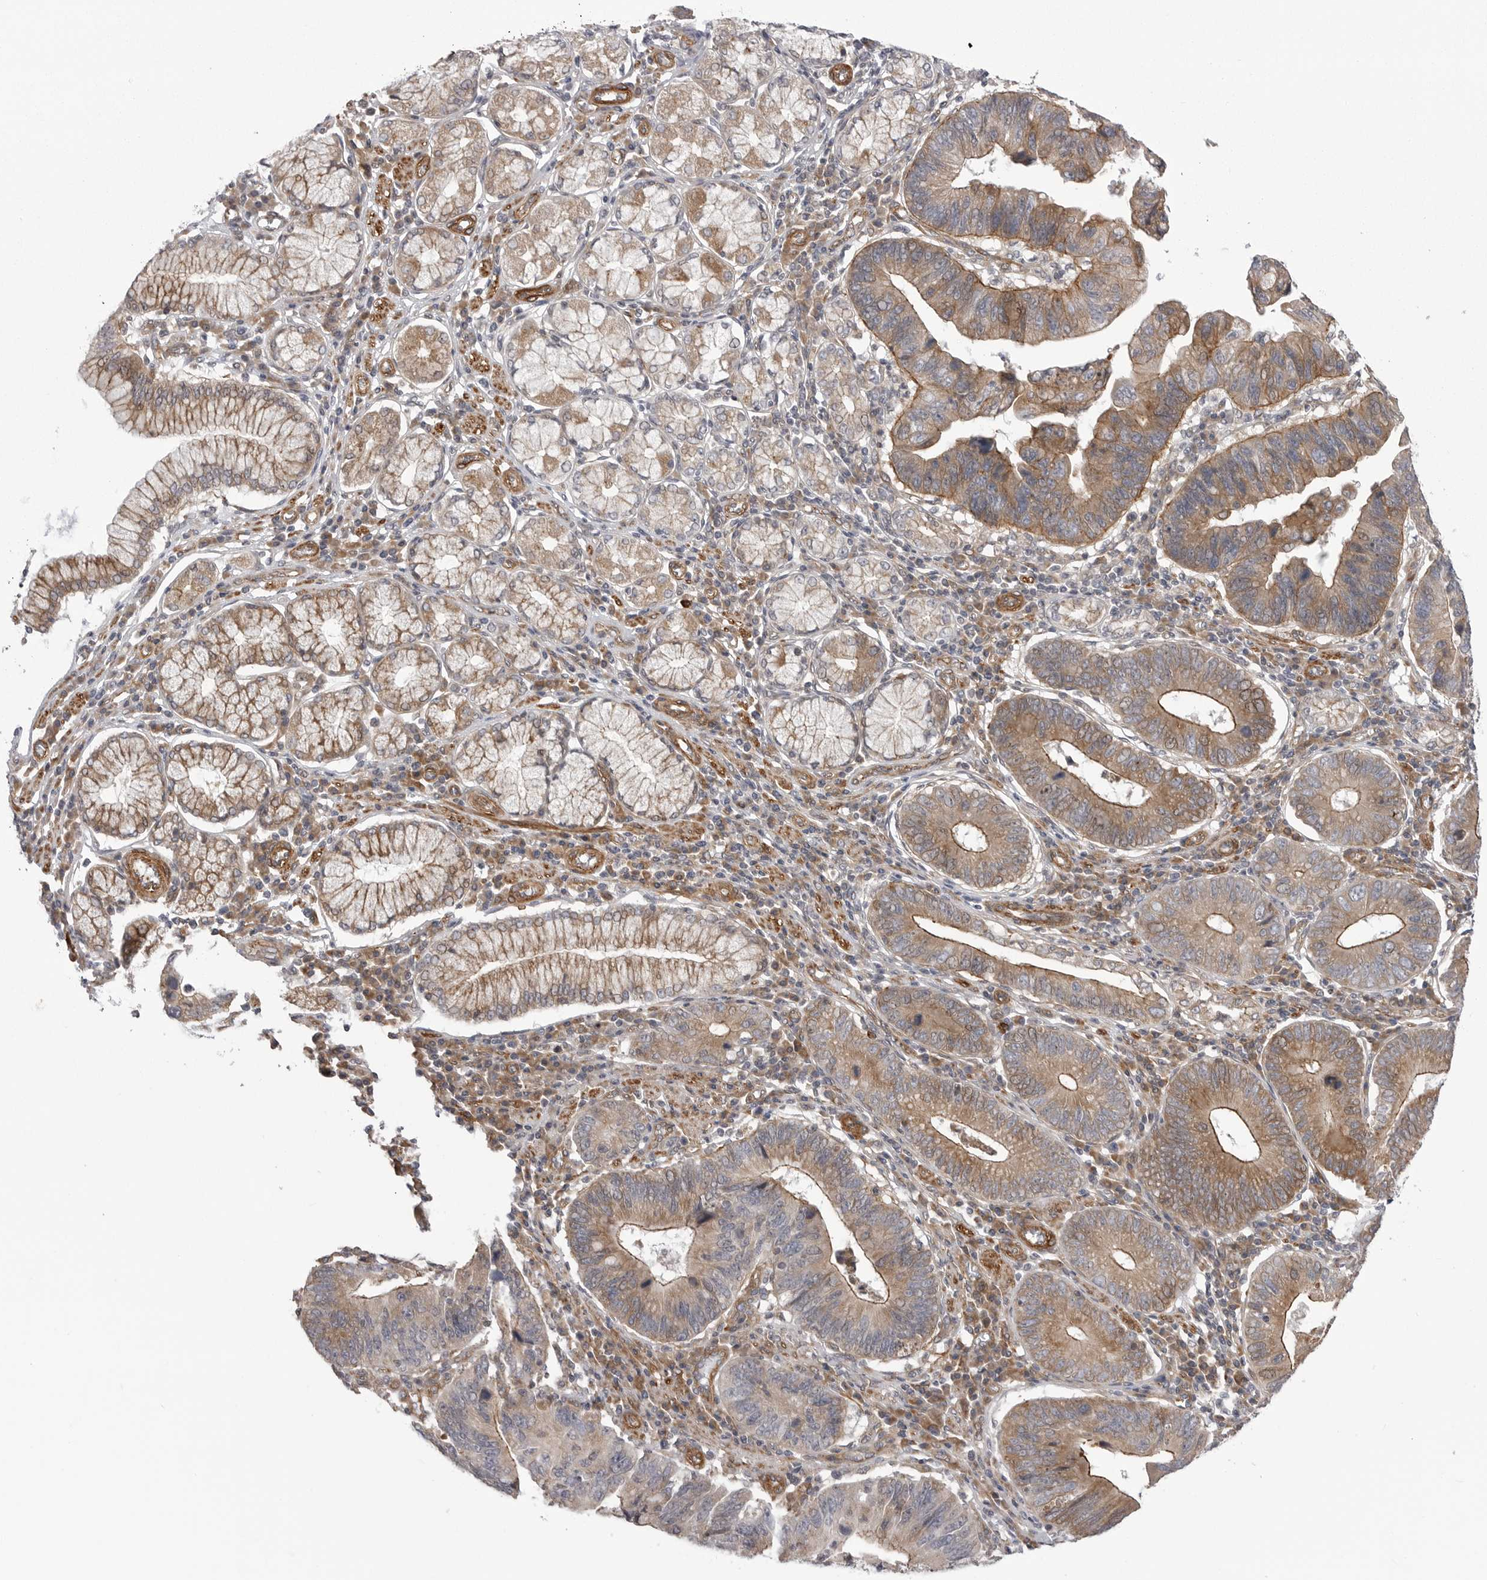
{"staining": {"intensity": "moderate", "quantity": ">75%", "location": "cytoplasmic/membranous"}, "tissue": "stomach cancer", "cell_type": "Tumor cells", "image_type": "cancer", "snomed": [{"axis": "morphology", "description": "Adenocarcinoma, NOS"}, {"axis": "topography", "description": "Stomach"}], "caption": "Stomach adenocarcinoma tissue exhibits moderate cytoplasmic/membranous positivity in about >75% of tumor cells", "gene": "SCP2", "patient": {"sex": "male", "age": 59}}